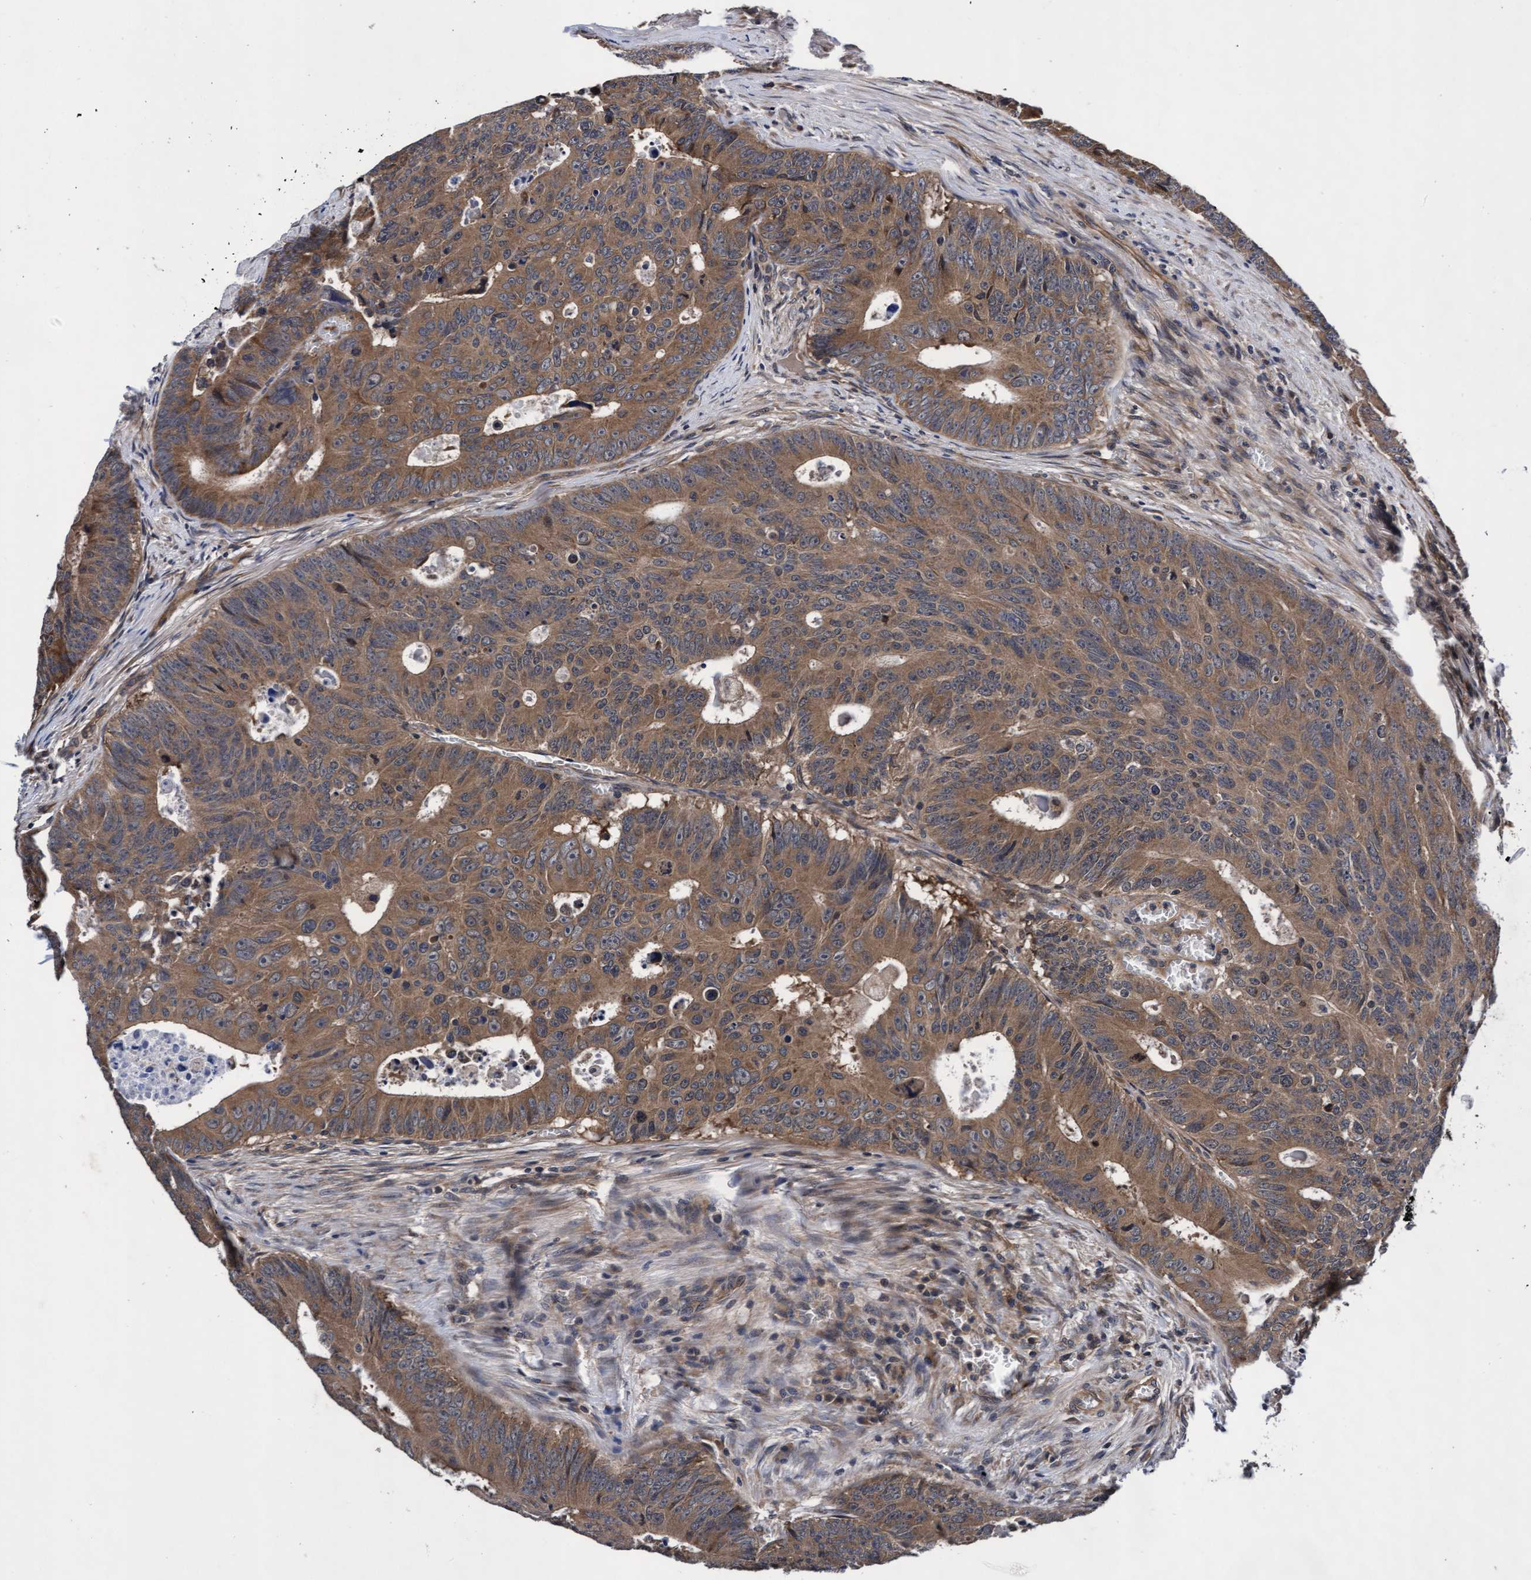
{"staining": {"intensity": "moderate", "quantity": ">75%", "location": "cytoplasmic/membranous"}, "tissue": "colorectal cancer", "cell_type": "Tumor cells", "image_type": "cancer", "snomed": [{"axis": "morphology", "description": "Adenocarcinoma, NOS"}, {"axis": "topography", "description": "Colon"}], "caption": "A histopathology image of colorectal cancer (adenocarcinoma) stained for a protein shows moderate cytoplasmic/membranous brown staining in tumor cells. (brown staining indicates protein expression, while blue staining denotes nuclei).", "gene": "EFCAB13", "patient": {"sex": "male", "age": 87}}